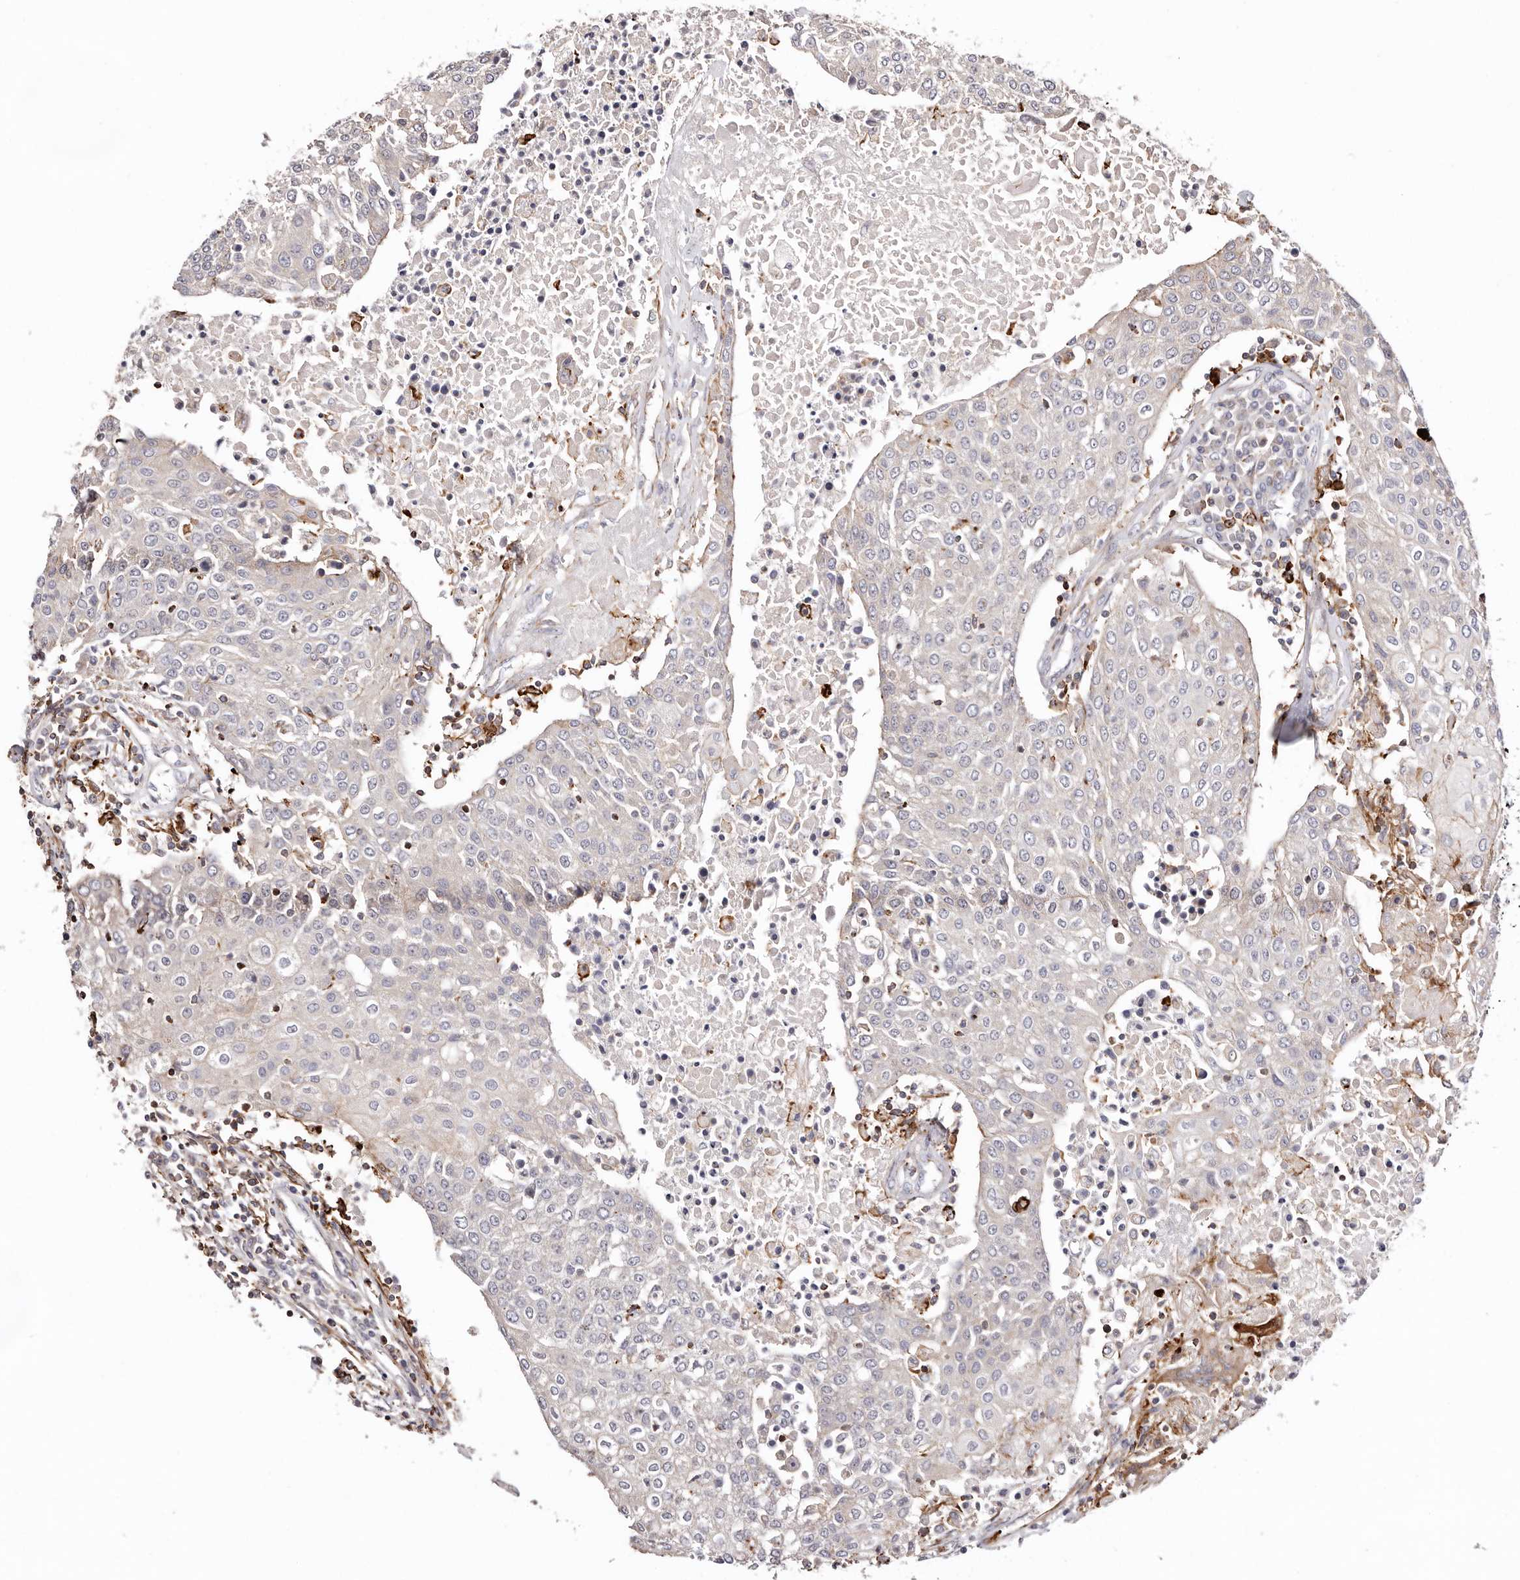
{"staining": {"intensity": "negative", "quantity": "none", "location": "none"}, "tissue": "urothelial cancer", "cell_type": "Tumor cells", "image_type": "cancer", "snomed": [{"axis": "morphology", "description": "Urothelial carcinoma, High grade"}, {"axis": "topography", "description": "Urinary bladder"}], "caption": "Photomicrograph shows no significant protein staining in tumor cells of urothelial cancer. Brightfield microscopy of immunohistochemistry (IHC) stained with DAB (3,3'-diaminobenzidine) (brown) and hematoxylin (blue), captured at high magnification.", "gene": "PTPN22", "patient": {"sex": "female", "age": 85}}